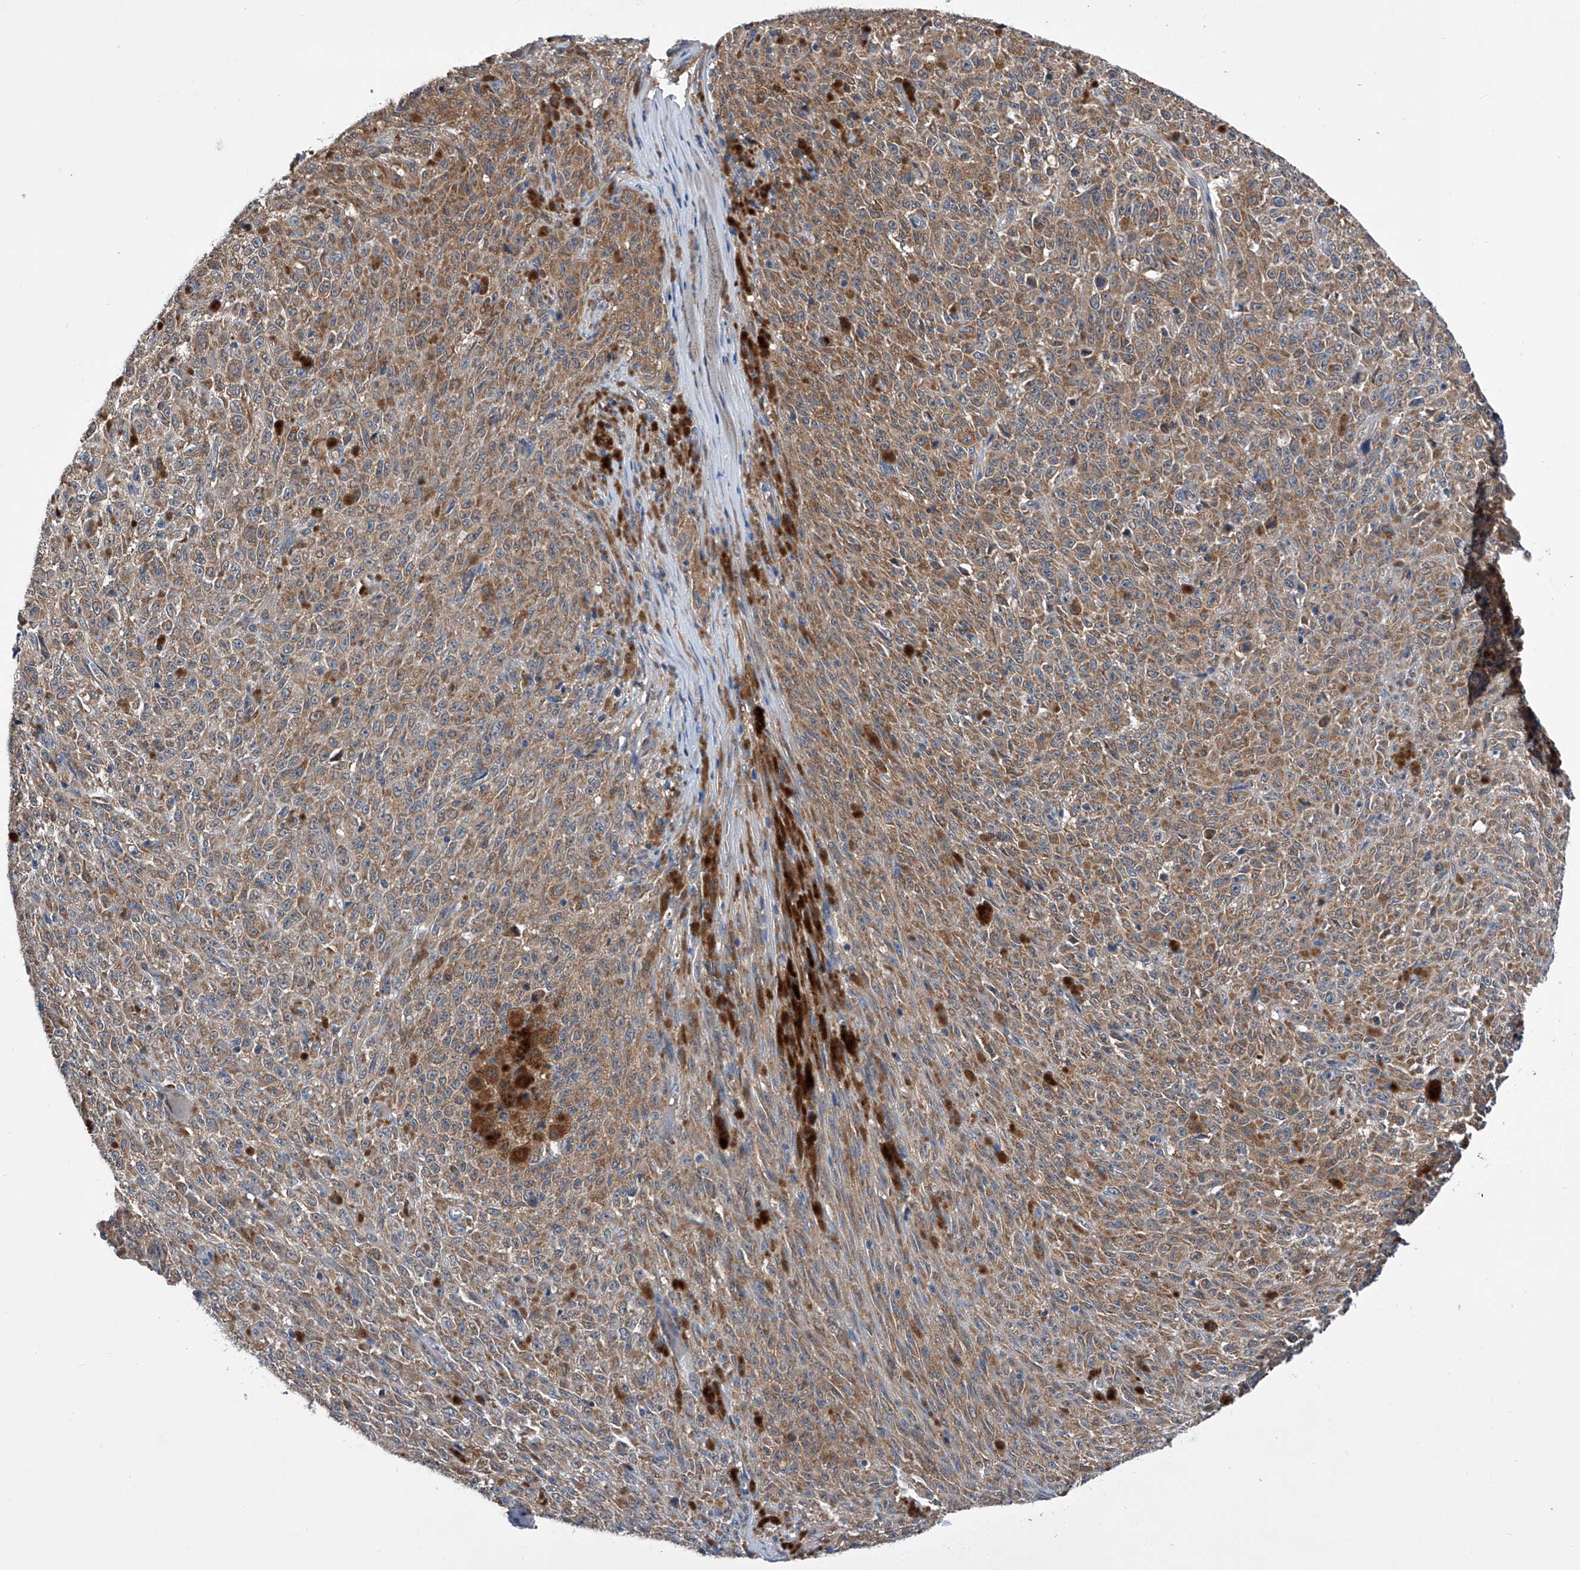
{"staining": {"intensity": "moderate", "quantity": ">75%", "location": "cytoplasmic/membranous"}, "tissue": "melanoma", "cell_type": "Tumor cells", "image_type": "cancer", "snomed": [{"axis": "morphology", "description": "Malignant melanoma, NOS"}, {"axis": "topography", "description": "Skin"}], "caption": "Human melanoma stained with a protein marker demonstrates moderate staining in tumor cells.", "gene": "SPATA20", "patient": {"sex": "female", "age": 82}}